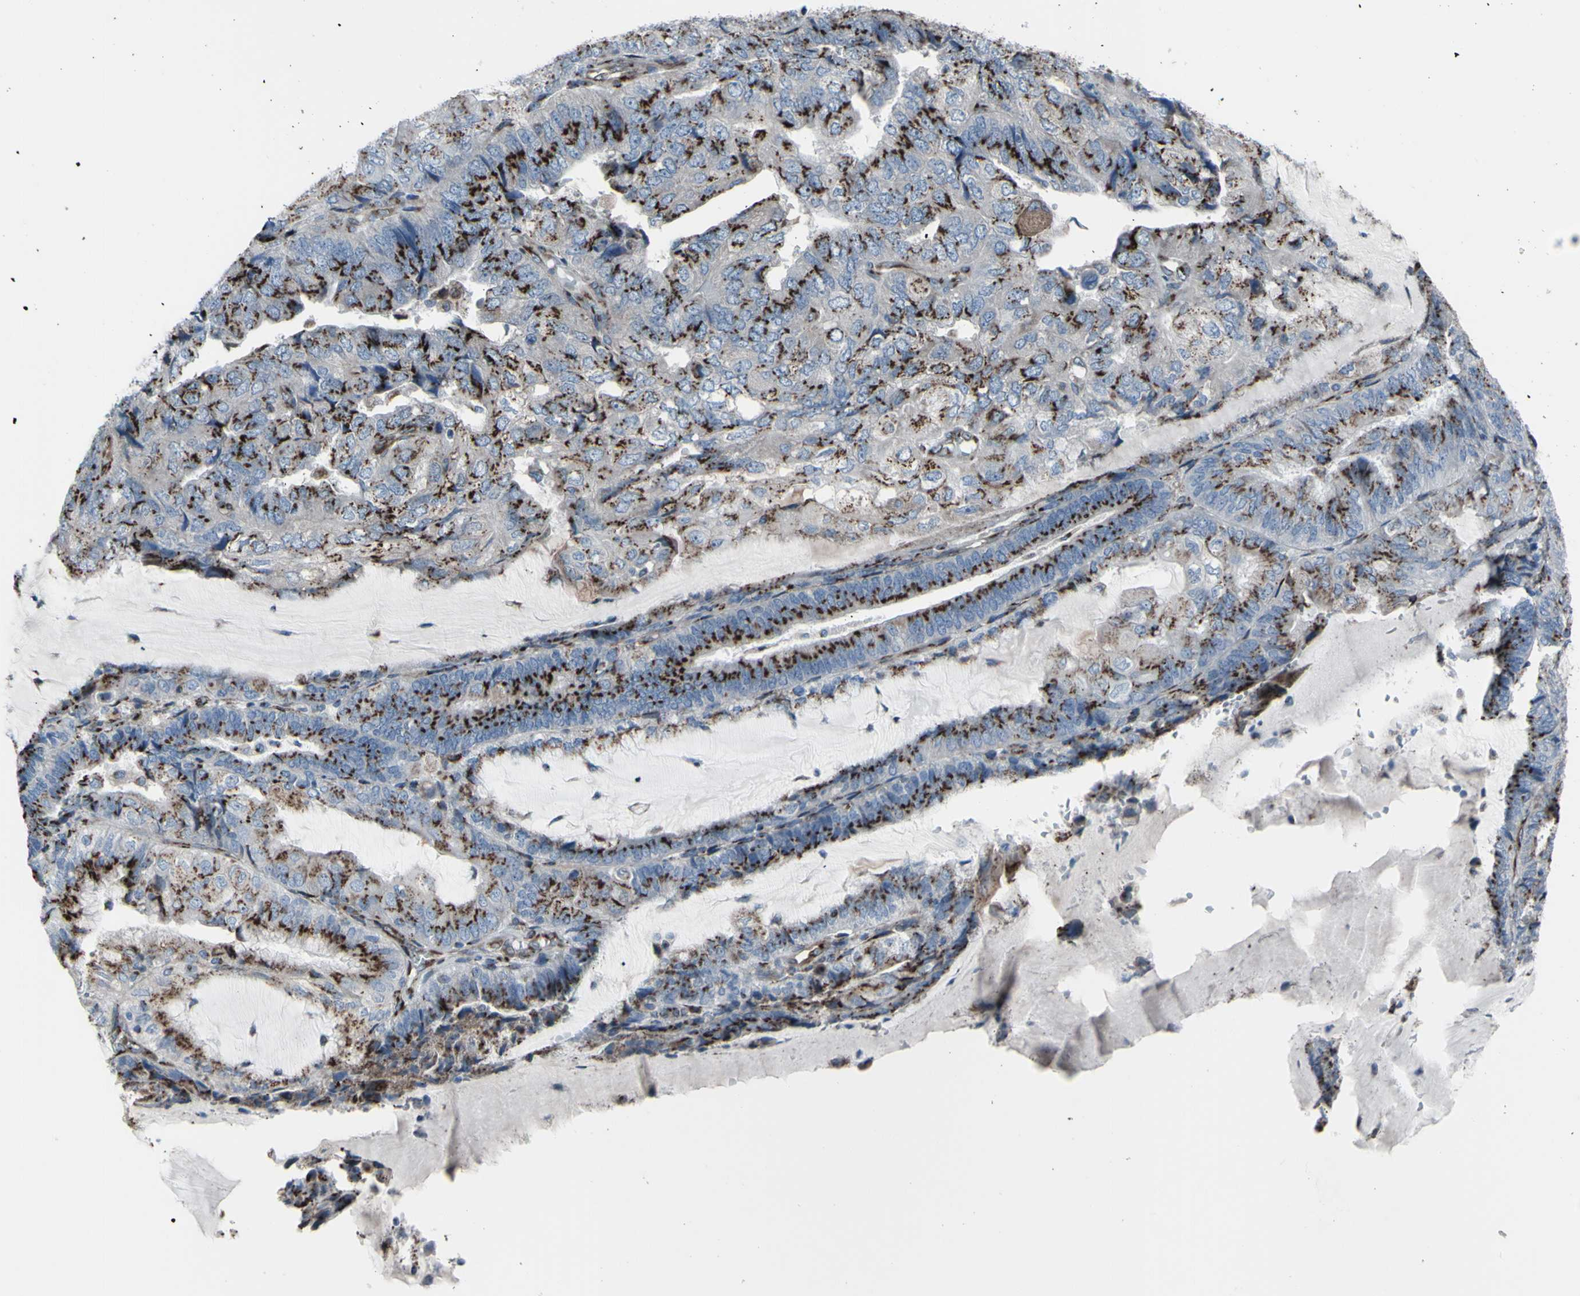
{"staining": {"intensity": "strong", "quantity": "25%-75%", "location": "cytoplasmic/membranous"}, "tissue": "endometrial cancer", "cell_type": "Tumor cells", "image_type": "cancer", "snomed": [{"axis": "morphology", "description": "Adenocarcinoma, NOS"}, {"axis": "topography", "description": "Endometrium"}], "caption": "Immunohistochemical staining of endometrial cancer (adenocarcinoma) reveals high levels of strong cytoplasmic/membranous expression in approximately 25%-75% of tumor cells.", "gene": "GLG1", "patient": {"sex": "female", "age": 81}}